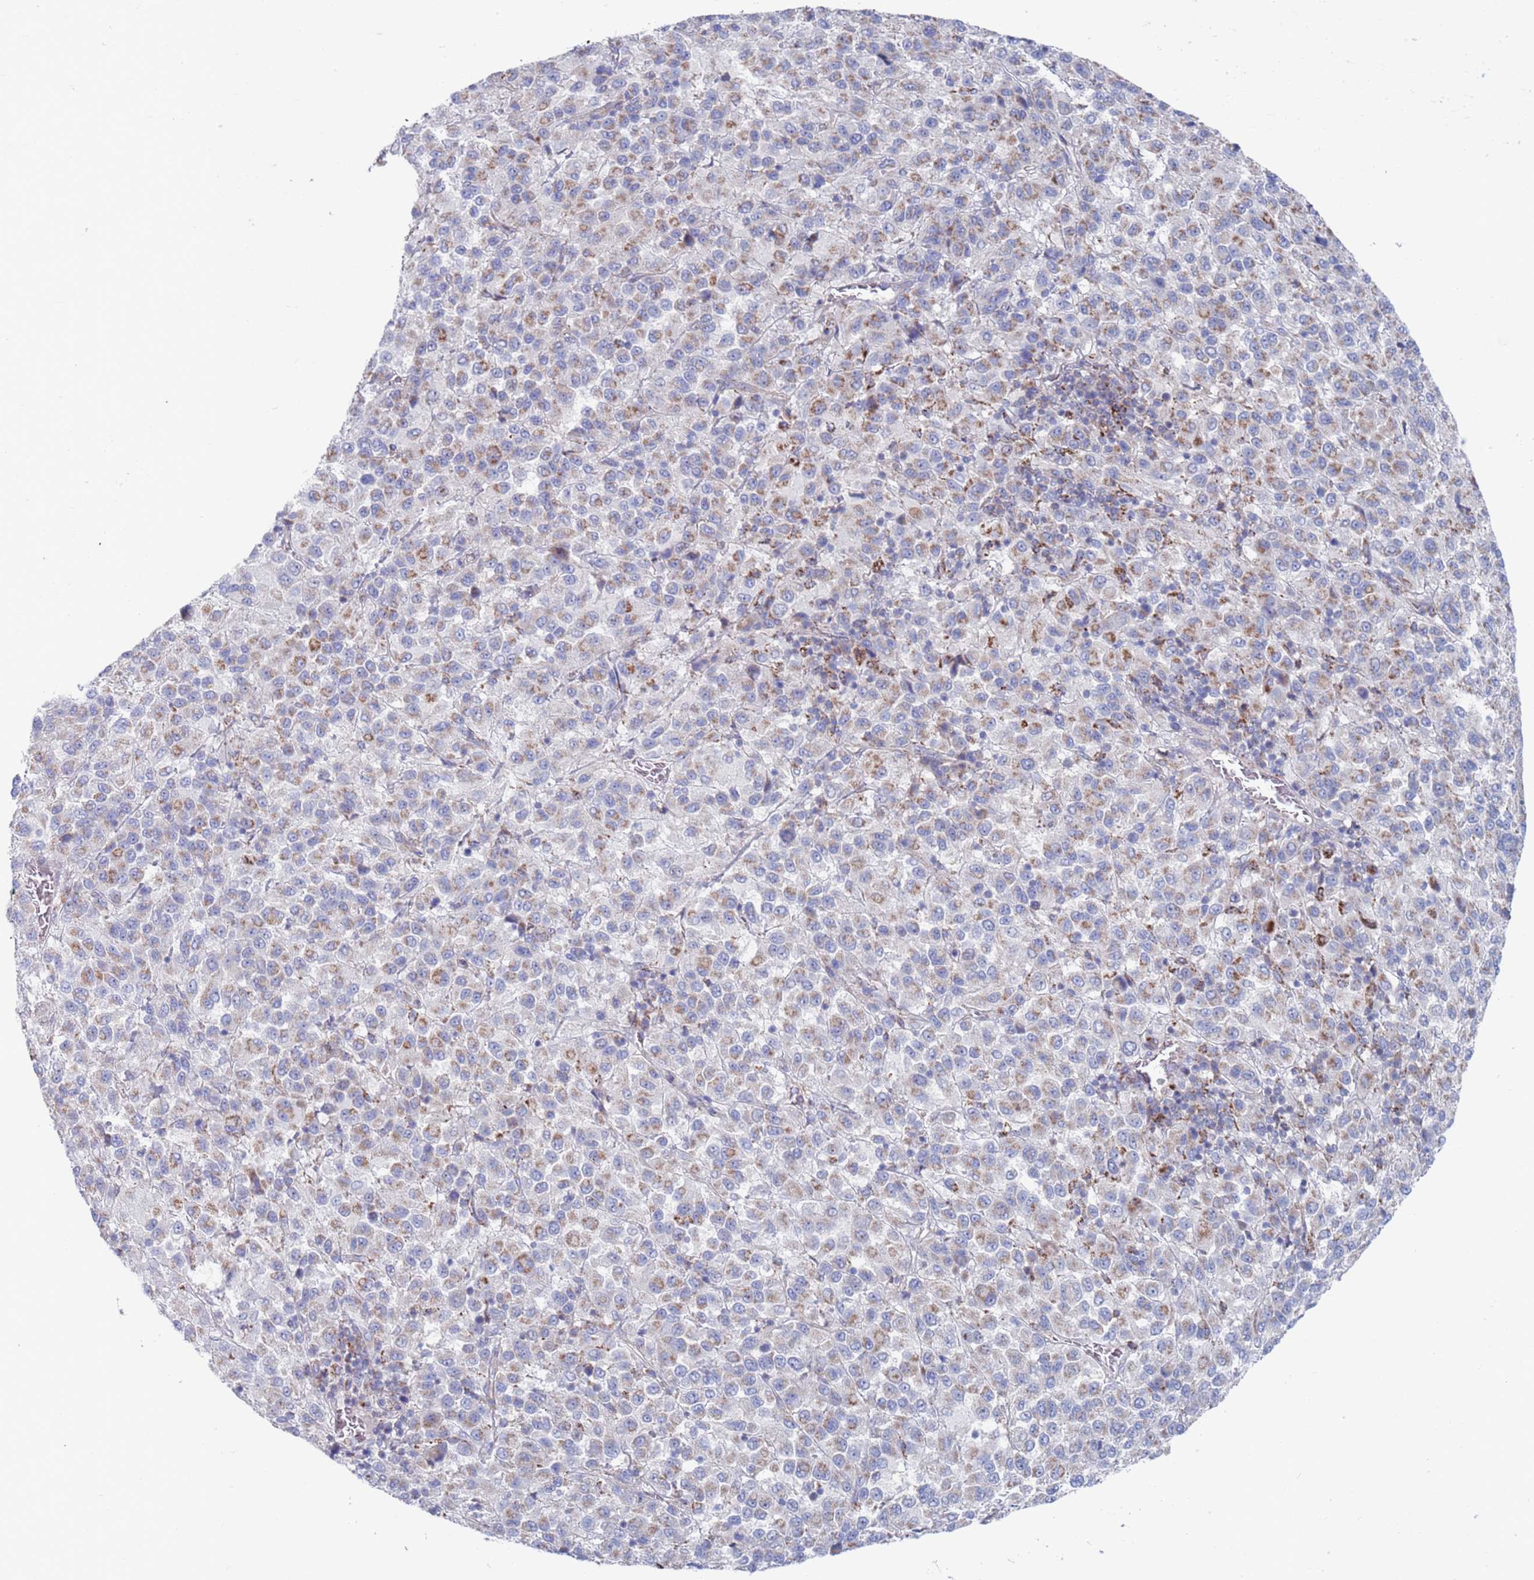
{"staining": {"intensity": "weak", "quantity": "<25%", "location": "cytoplasmic/membranous"}, "tissue": "melanoma", "cell_type": "Tumor cells", "image_type": "cancer", "snomed": [{"axis": "morphology", "description": "Malignant melanoma, Metastatic site"}, {"axis": "topography", "description": "Lung"}], "caption": "Malignant melanoma (metastatic site) was stained to show a protein in brown. There is no significant positivity in tumor cells. Nuclei are stained in blue.", "gene": "CHCHD6", "patient": {"sex": "male", "age": 64}}